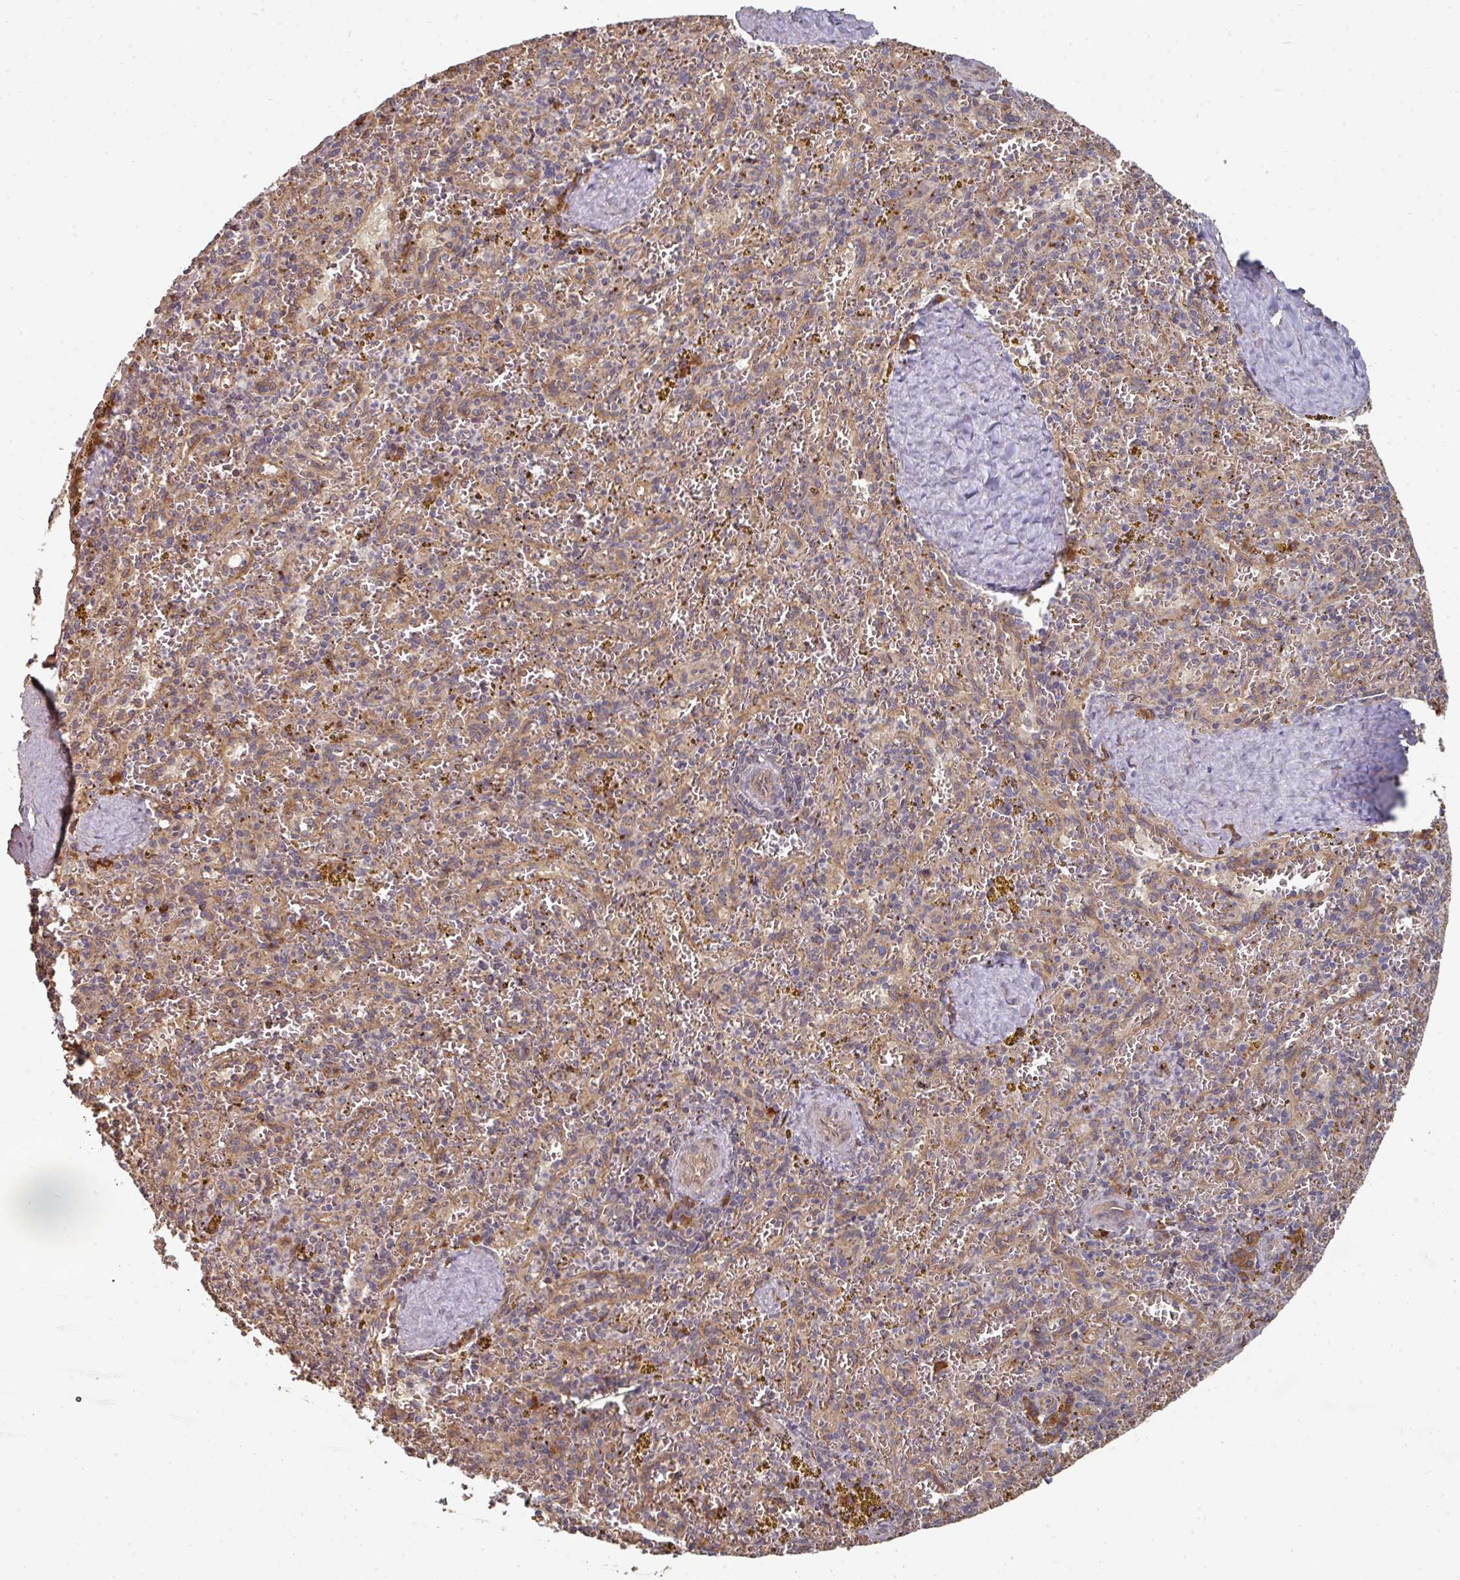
{"staining": {"intensity": "weak", "quantity": "<25%", "location": "cytoplasmic/membranous"}, "tissue": "spleen", "cell_type": "Cells in red pulp", "image_type": "normal", "snomed": [{"axis": "morphology", "description": "Normal tissue, NOS"}, {"axis": "topography", "description": "Spleen"}], "caption": "Spleen was stained to show a protein in brown. There is no significant staining in cells in red pulp. (DAB IHC with hematoxylin counter stain).", "gene": "EDEM2", "patient": {"sex": "male", "age": 57}}